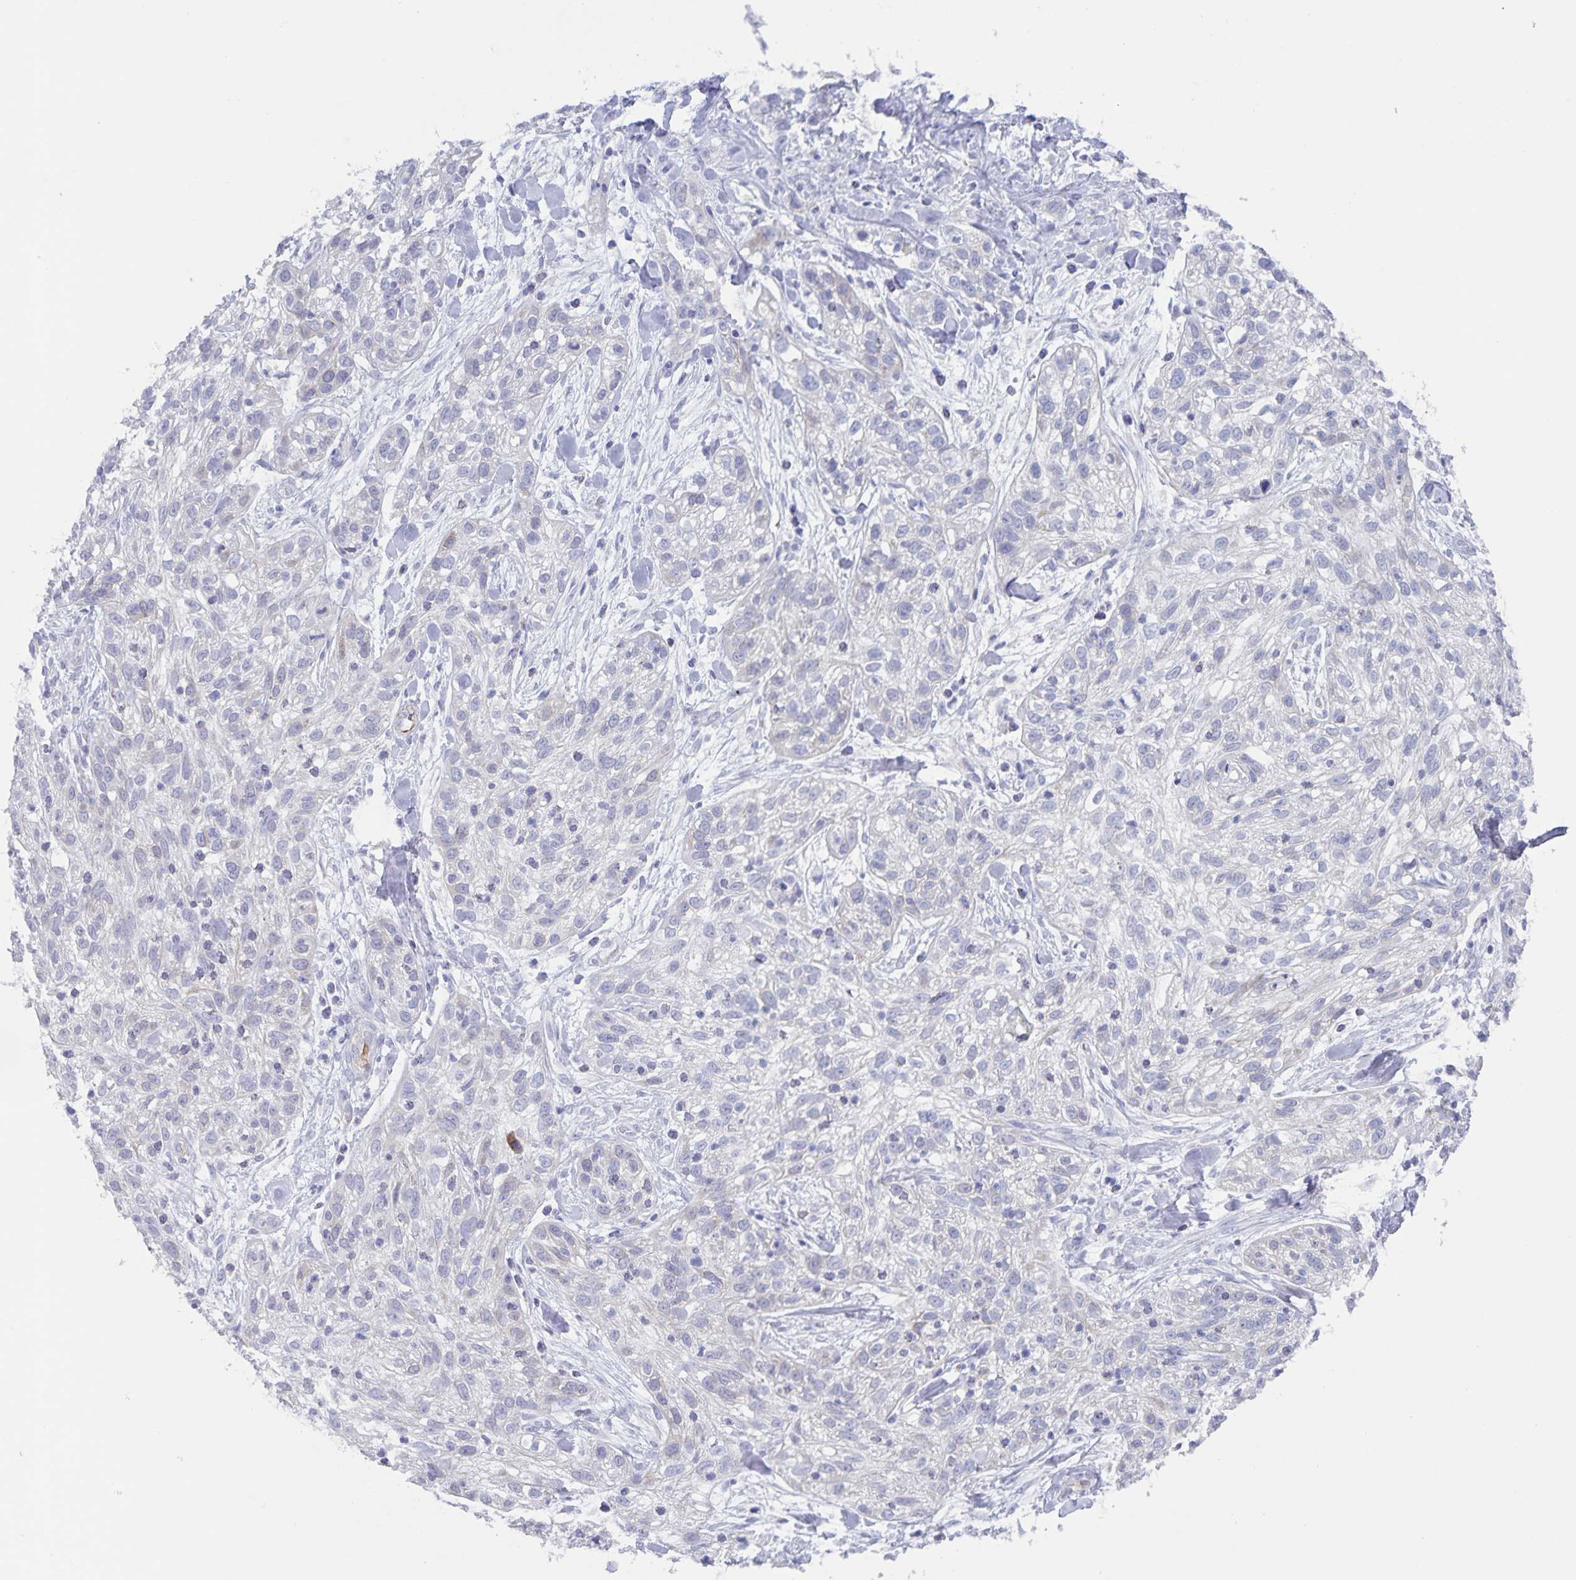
{"staining": {"intensity": "negative", "quantity": "none", "location": "none"}, "tissue": "skin cancer", "cell_type": "Tumor cells", "image_type": "cancer", "snomed": [{"axis": "morphology", "description": "Squamous cell carcinoma, NOS"}, {"axis": "topography", "description": "Skin"}], "caption": "Image shows no protein positivity in tumor cells of skin cancer (squamous cell carcinoma) tissue.", "gene": "AQP4", "patient": {"sex": "male", "age": 82}}